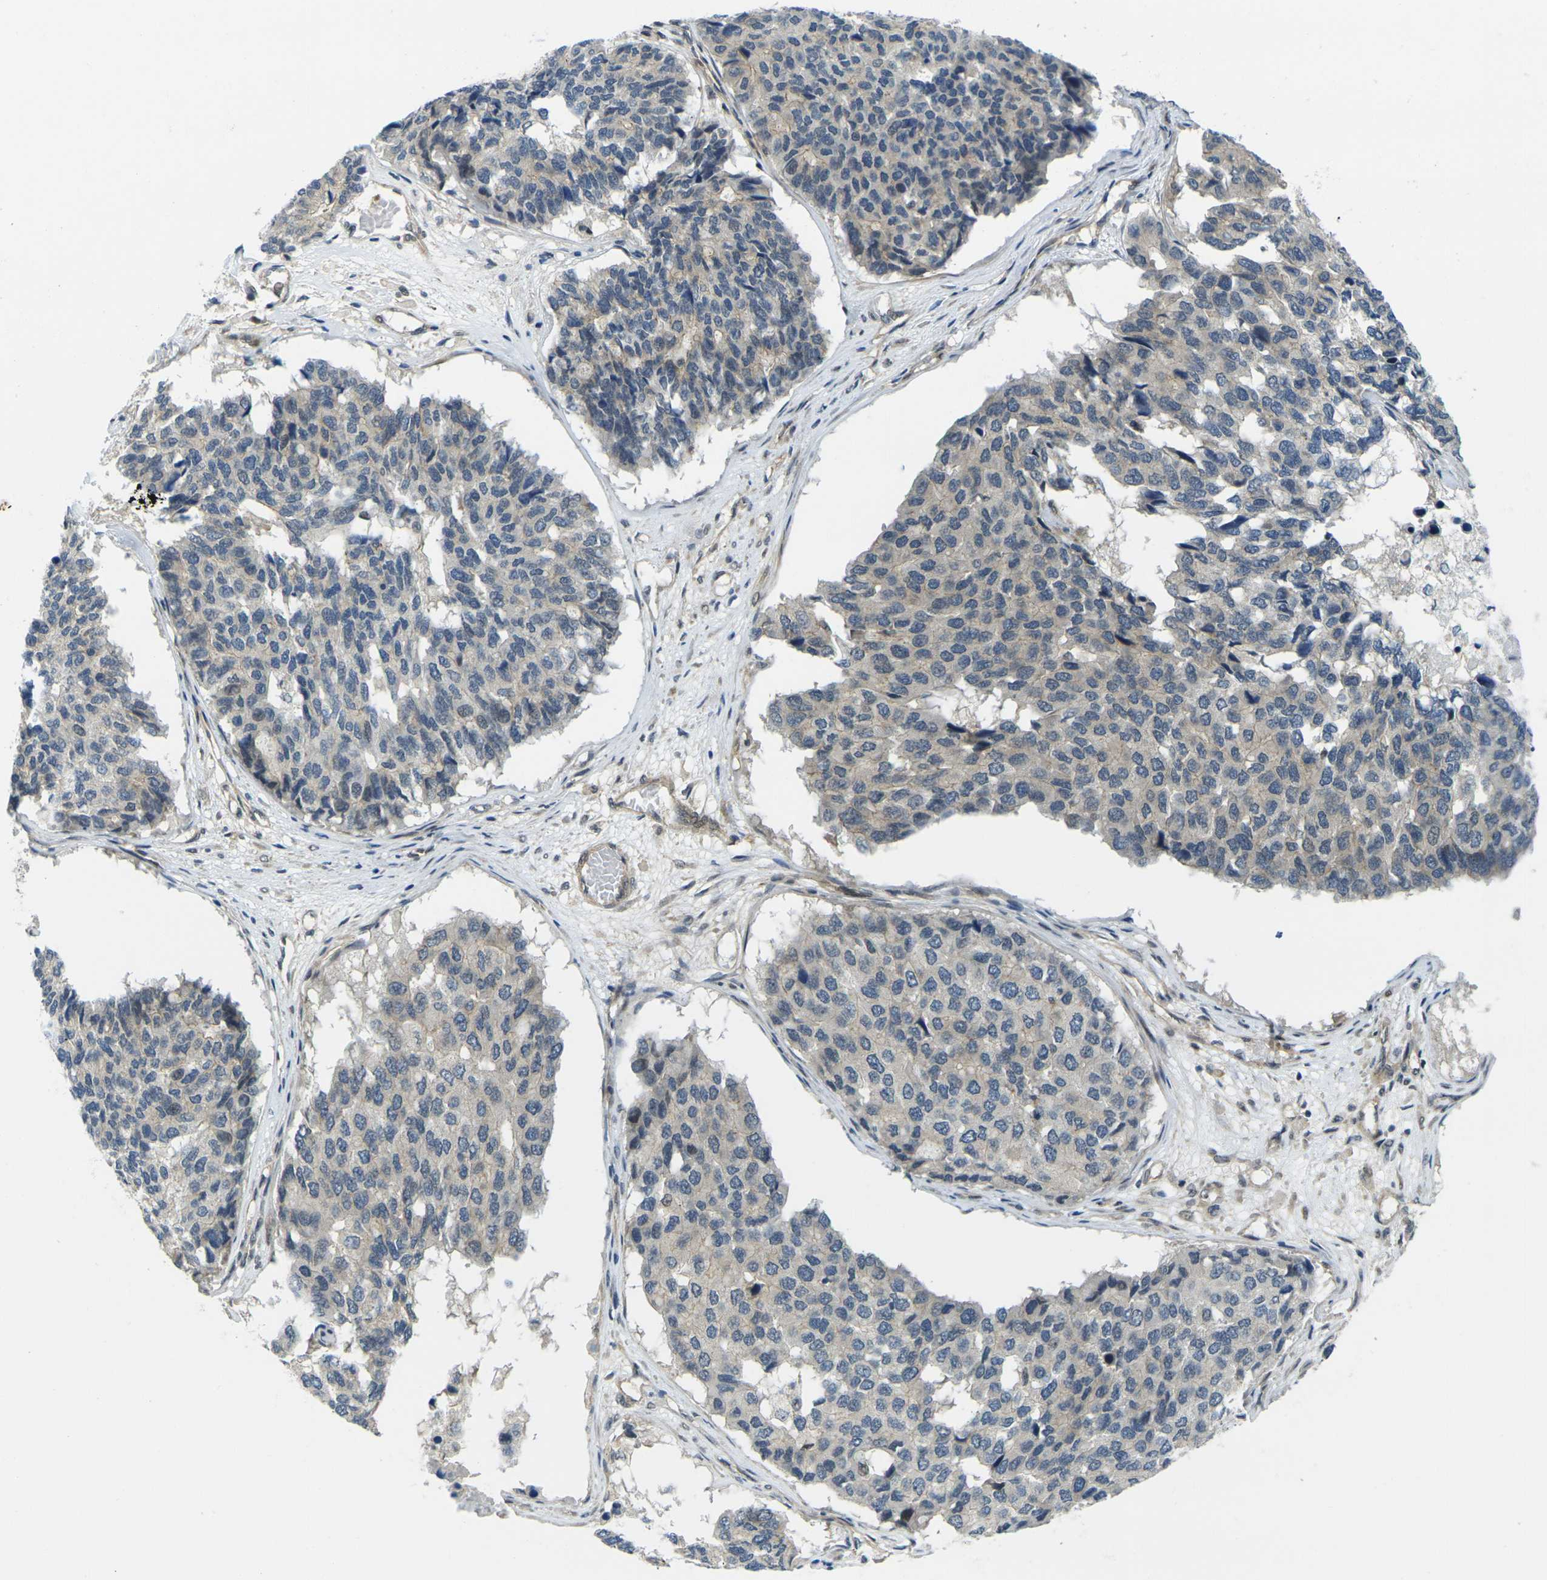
{"staining": {"intensity": "weak", "quantity": "<25%", "location": "cytoplasmic/membranous"}, "tissue": "pancreatic cancer", "cell_type": "Tumor cells", "image_type": "cancer", "snomed": [{"axis": "morphology", "description": "Adenocarcinoma, NOS"}, {"axis": "topography", "description": "Pancreas"}], "caption": "The immunohistochemistry (IHC) image has no significant positivity in tumor cells of pancreatic adenocarcinoma tissue.", "gene": "KCTD10", "patient": {"sex": "male", "age": 50}}